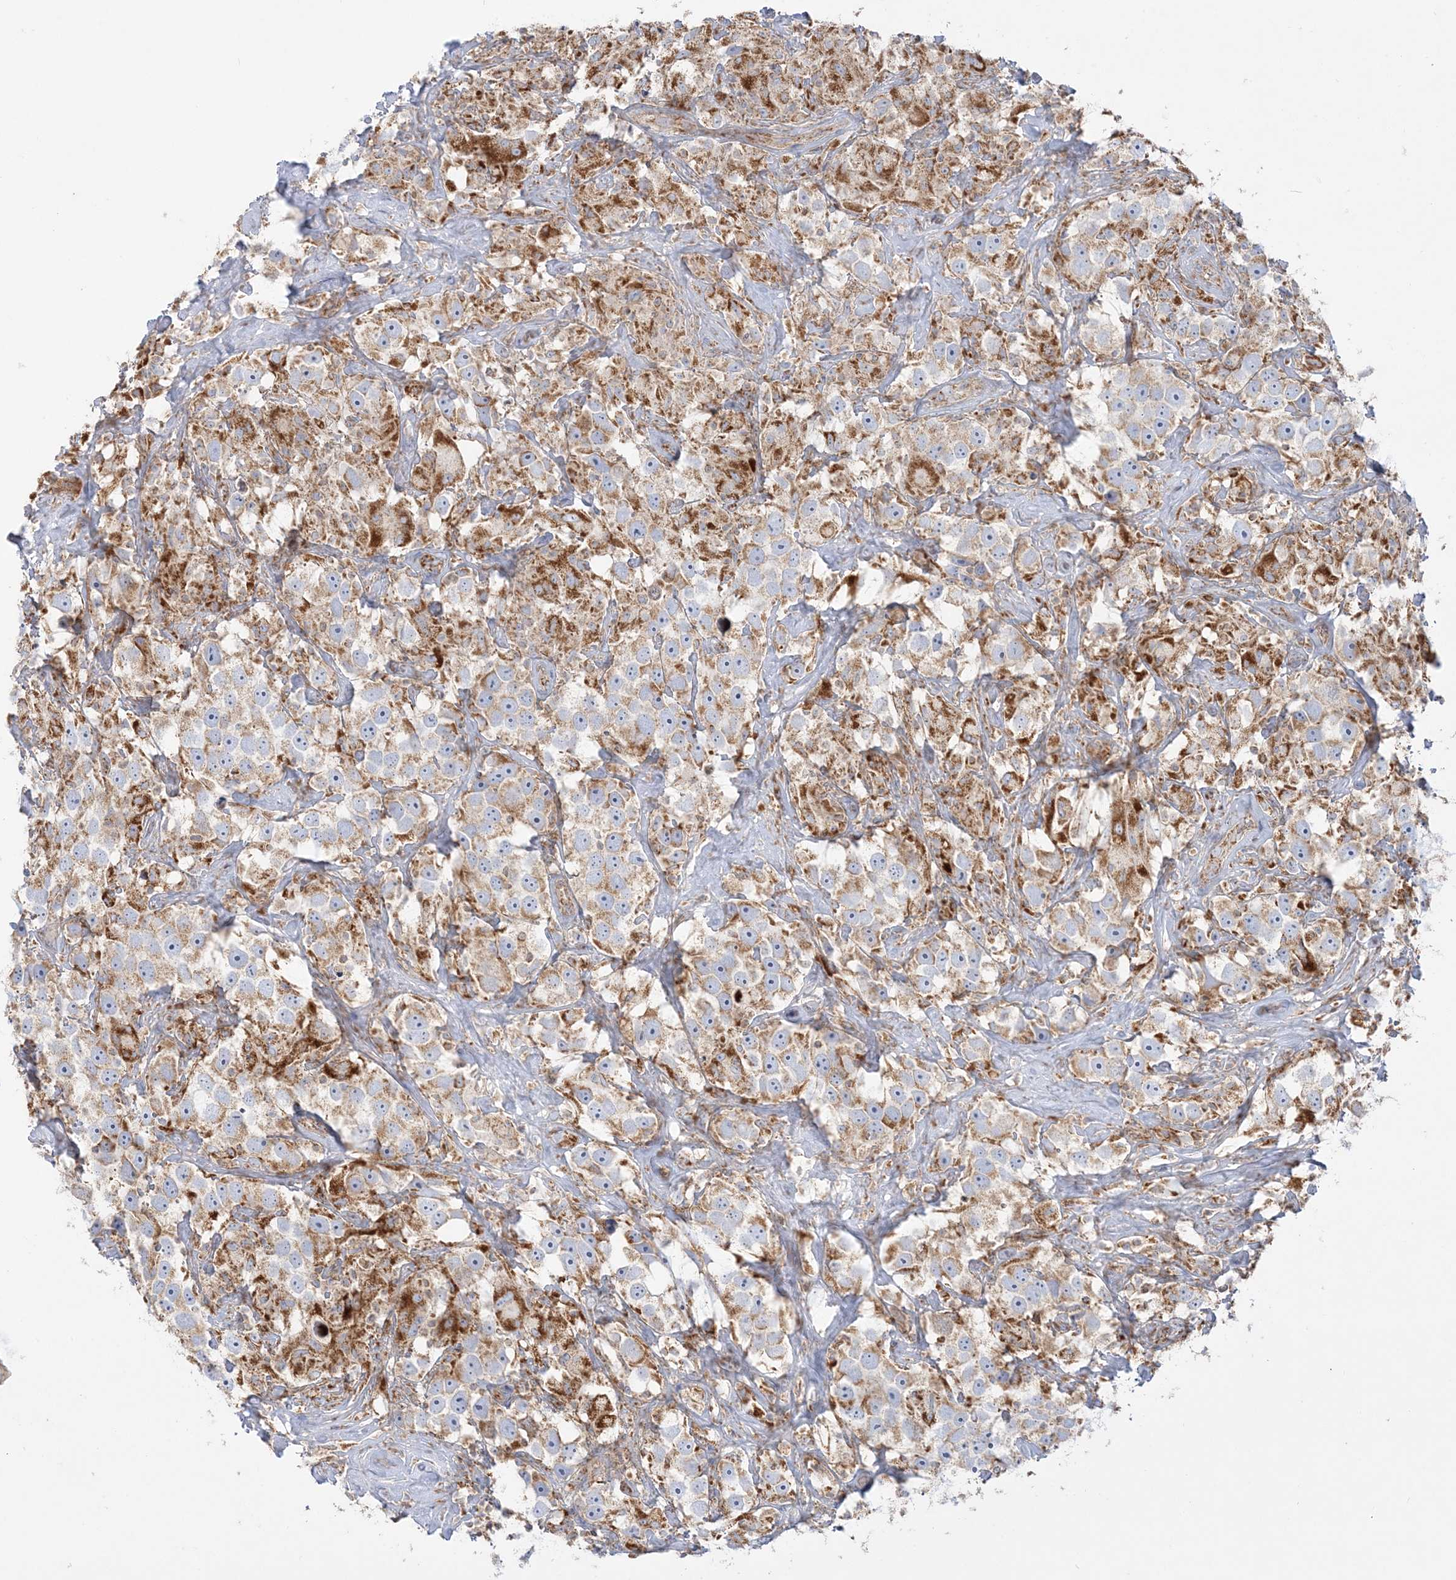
{"staining": {"intensity": "moderate", "quantity": ">75%", "location": "cytoplasmic/membranous"}, "tissue": "testis cancer", "cell_type": "Tumor cells", "image_type": "cancer", "snomed": [{"axis": "morphology", "description": "Seminoma, NOS"}, {"axis": "topography", "description": "Testis"}], "caption": "The image exhibits a brown stain indicating the presence of a protein in the cytoplasmic/membranous of tumor cells in testis cancer (seminoma). The staining was performed using DAB (3,3'-diaminobenzidine) to visualize the protein expression in brown, while the nuclei were stained in blue with hematoxylin (Magnification: 20x).", "gene": "TBC1D14", "patient": {"sex": "male", "age": 49}}